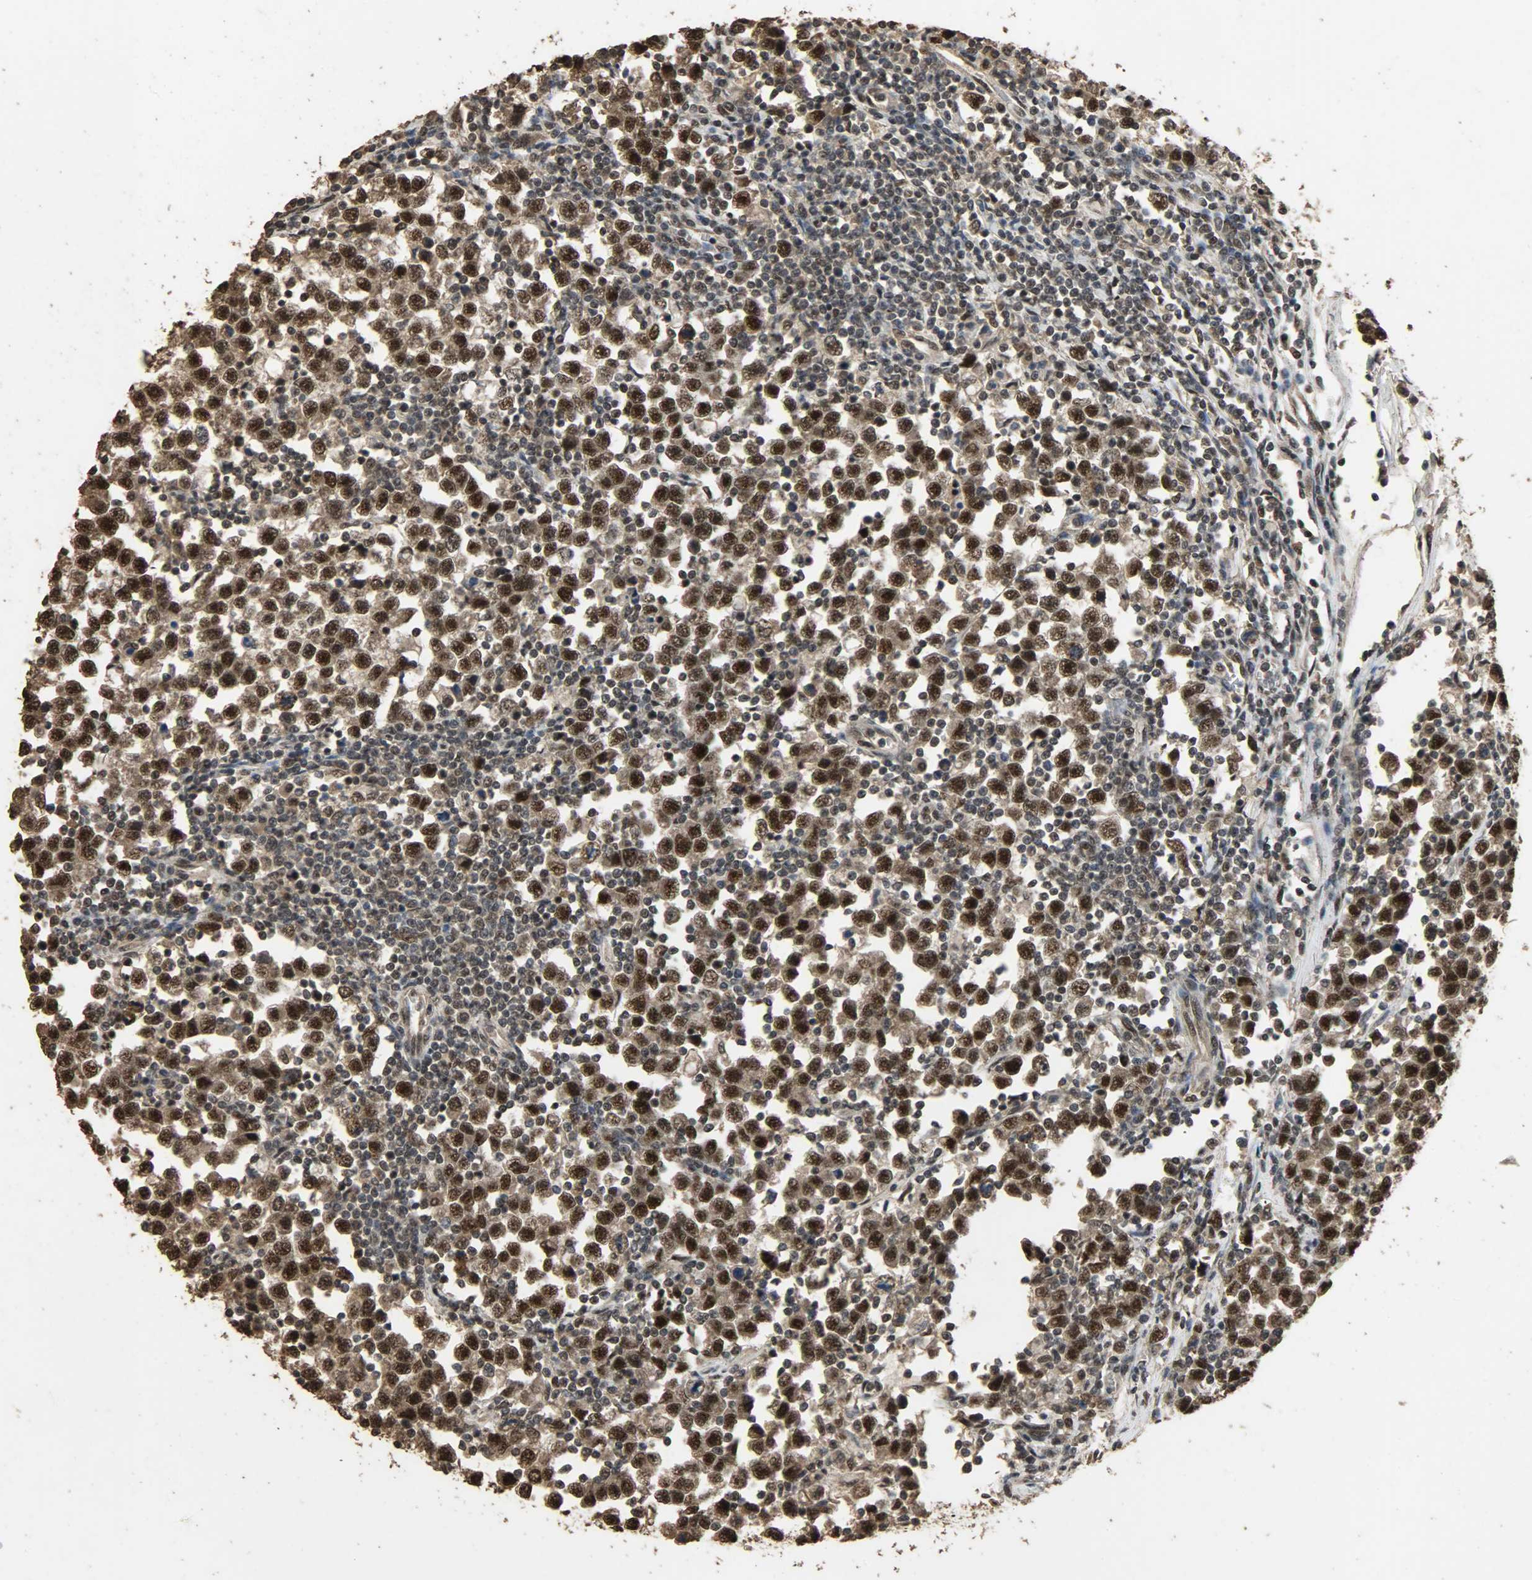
{"staining": {"intensity": "strong", "quantity": ">75%", "location": "cytoplasmic/membranous,nuclear"}, "tissue": "testis cancer", "cell_type": "Tumor cells", "image_type": "cancer", "snomed": [{"axis": "morphology", "description": "Seminoma, NOS"}, {"axis": "topography", "description": "Testis"}], "caption": "About >75% of tumor cells in testis cancer demonstrate strong cytoplasmic/membranous and nuclear protein staining as visualized by brown immunohistochemical staining.", "gene": "CCNT2", "patient": {"sex": "male", "age": 43}}